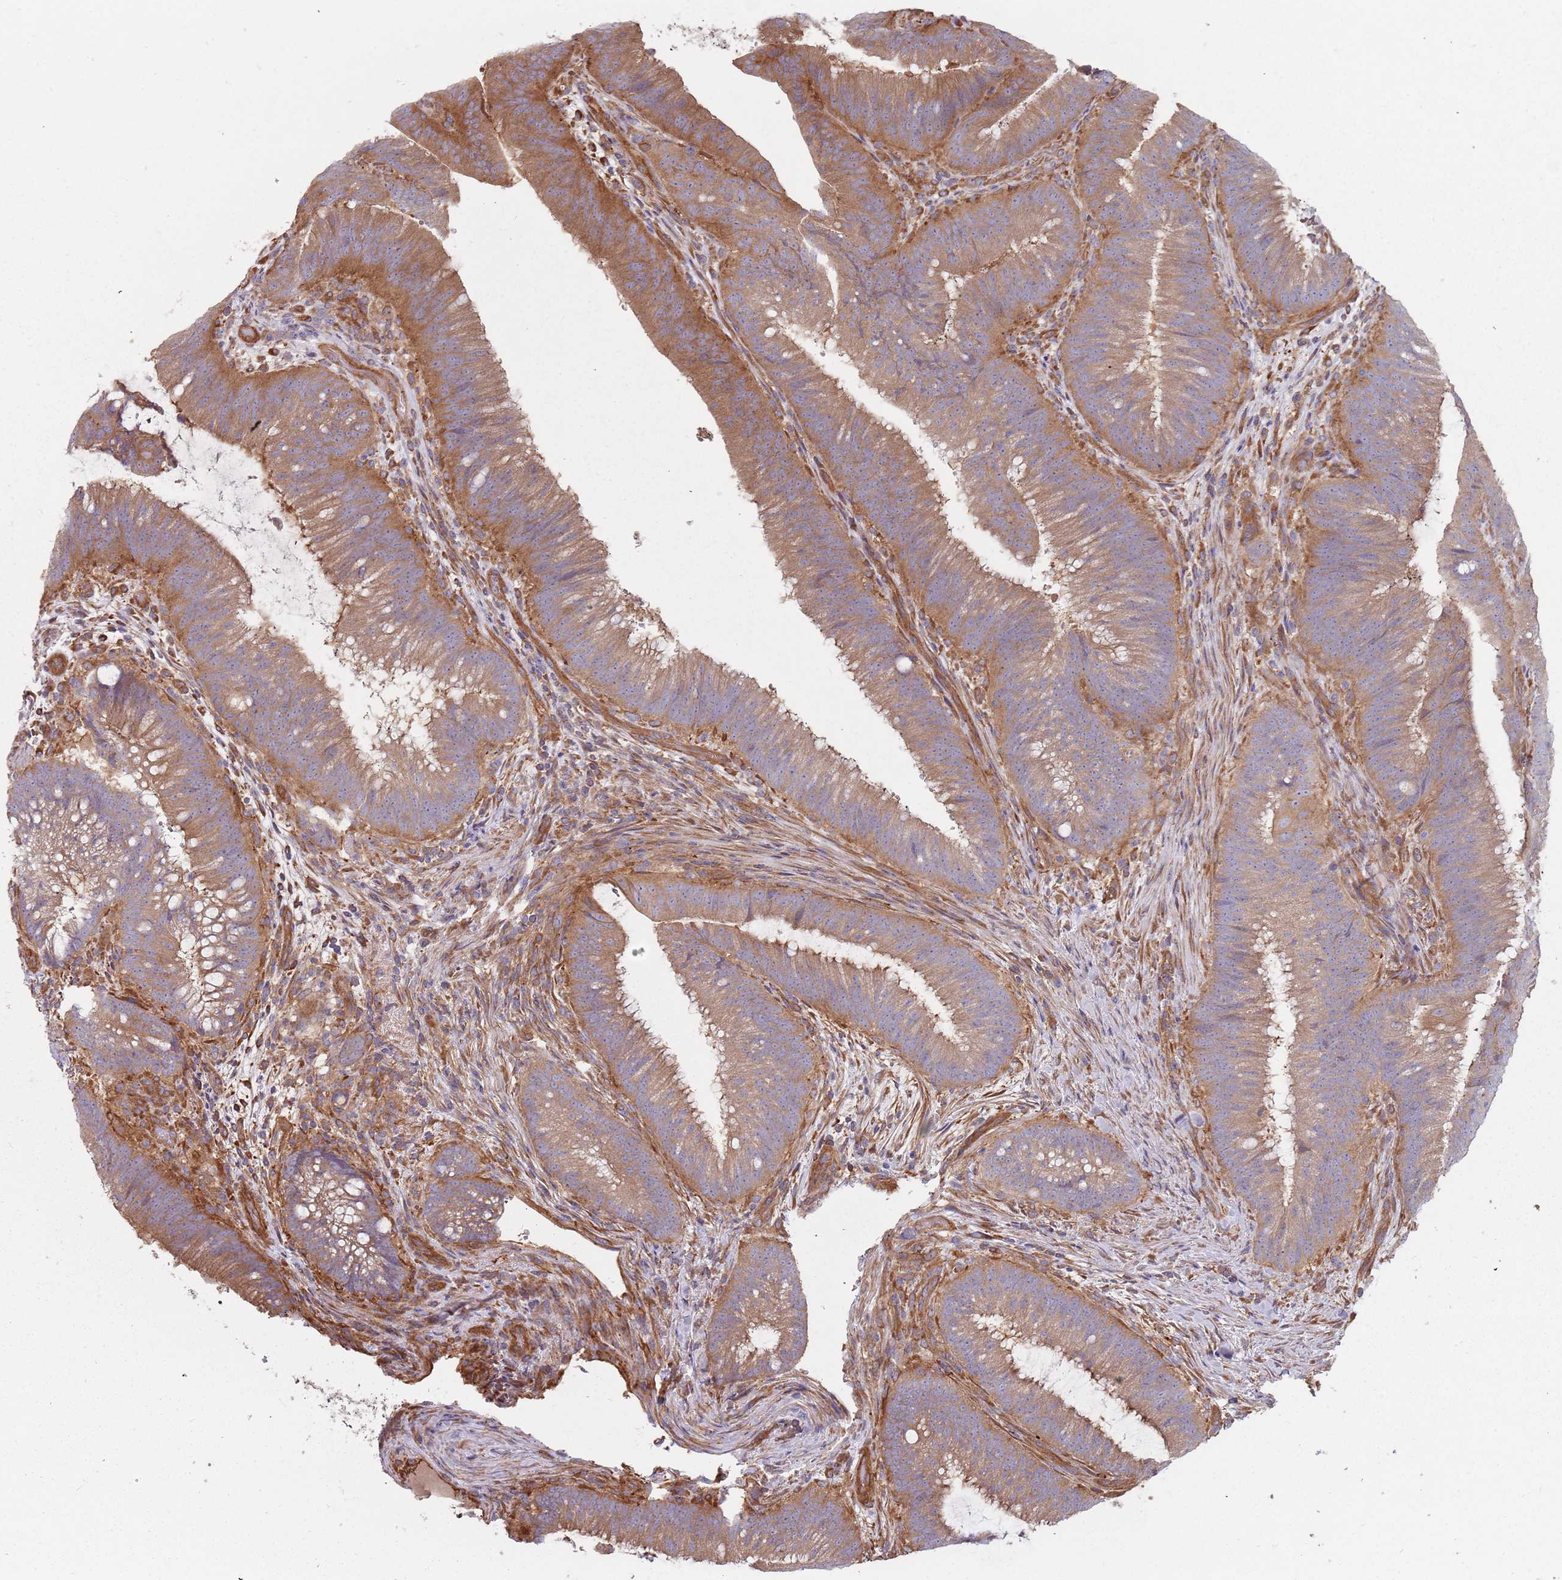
{"staining": {"intensity": "moderate", "quantity": ">75%", "location": "cytoplasmic/membranous"}, "tissue": "colorectal cancer", "cell_type": "Tumor cells", "image_type": "cancer", "snomed": [{"axis": "morphology", "description": "Adenocarcinoma, NOS"}, {"axis": "topography", "description": "Colon"}], "caption": "A medium amount of moderate cytoplasmic/membranous positivity is identified in about >75% of tumor cells in colorectal adenocarcinoma tissue.", "gene": "SPDL1", "patient": {"sex": "female", "age": 43}}